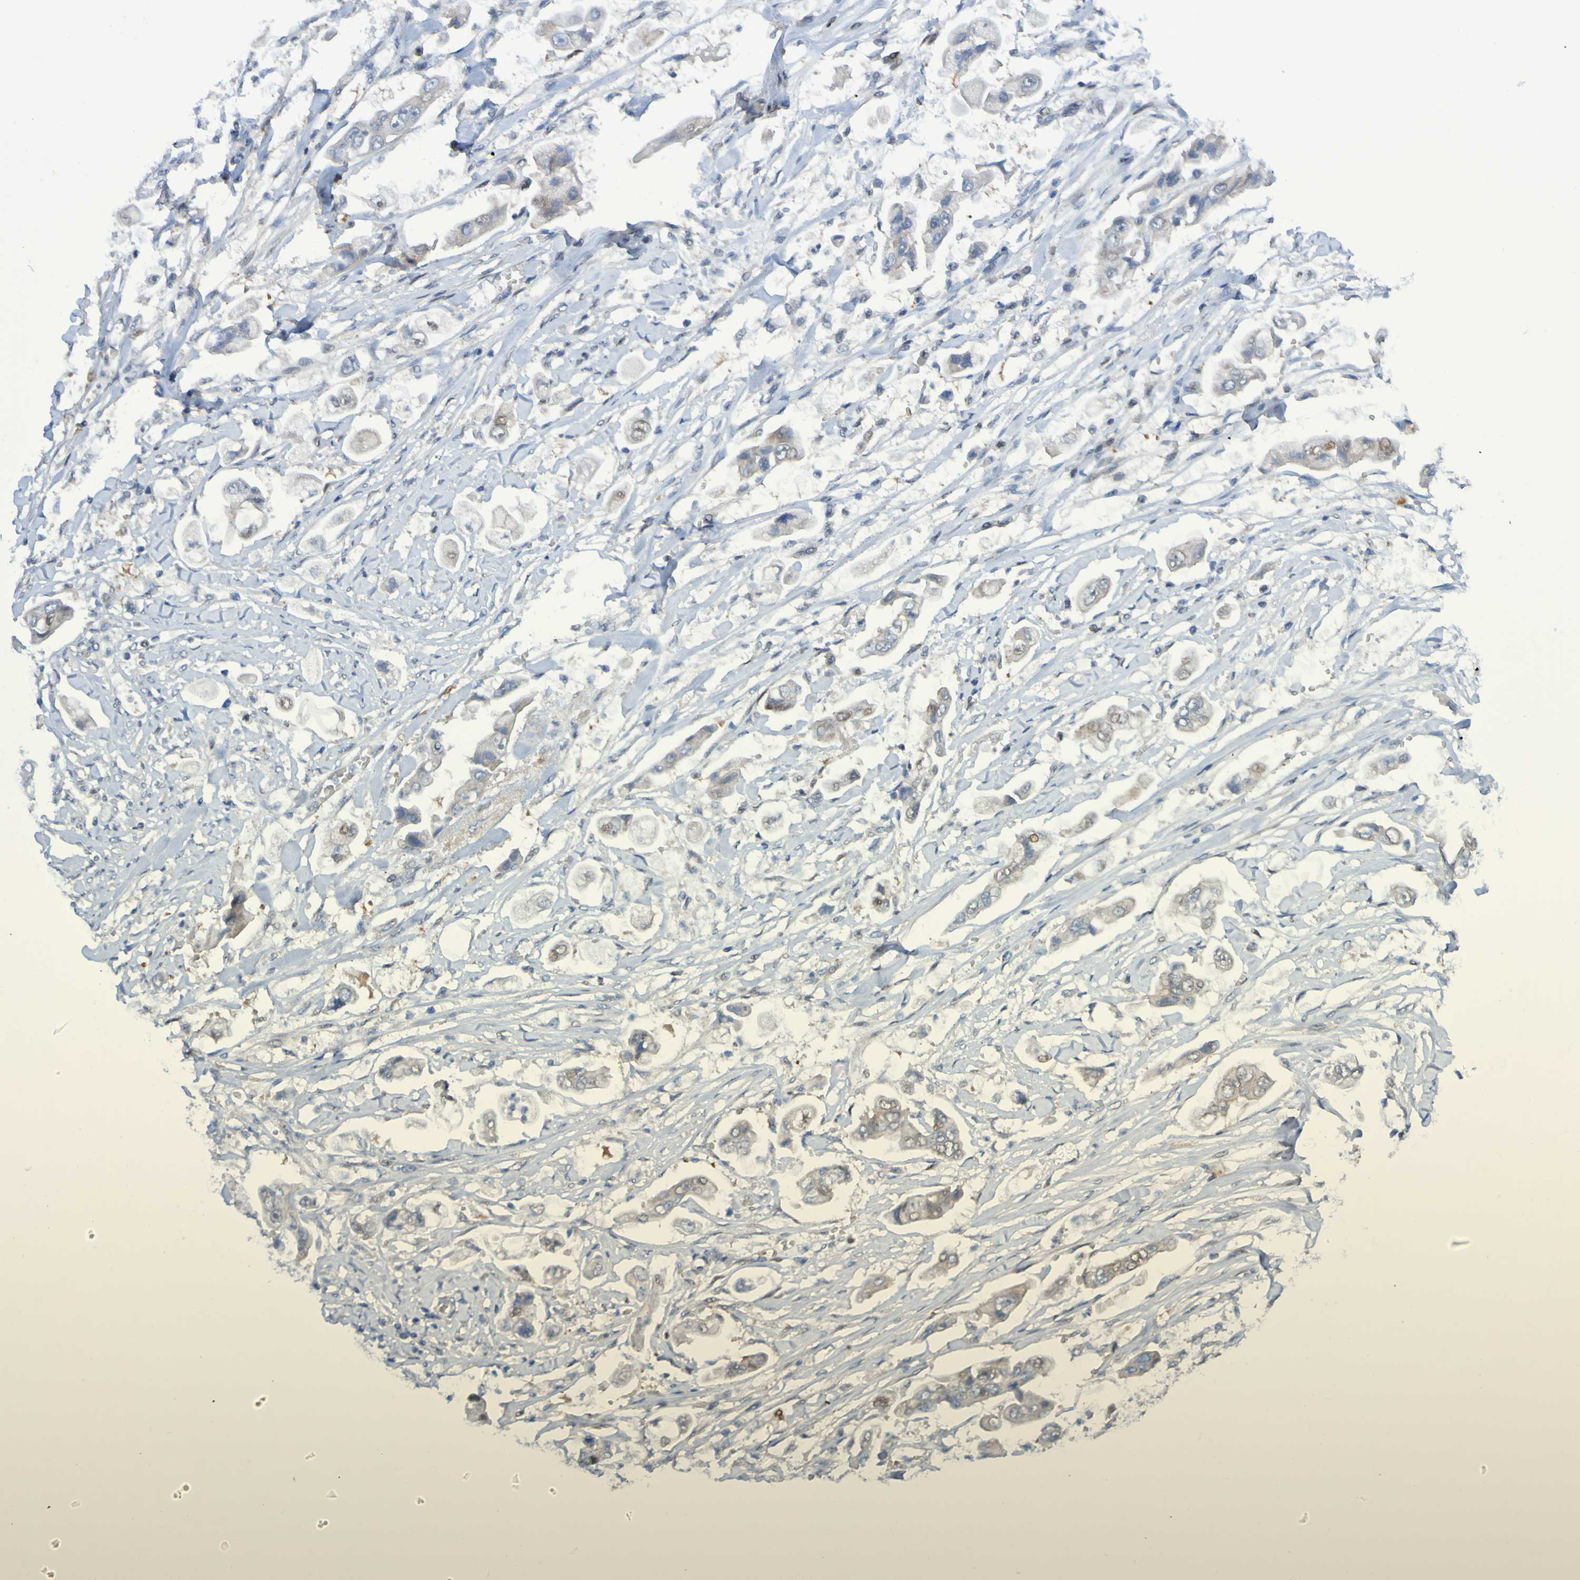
{"staining": {"intensity": "negative", "quantity": "none", "location": "none"}, "tissue": "stomach cancer", "cell_type": "Tumor cells", "image_type": "cancer", "snomed": [{"axis": "morphology", "description": "Adenocarcinoma, NOS"}, {"axis": "topography", "description": "Stomach"}], "caption": "There is no significant expression in tumor cells of adenocarcinoma (stomach). Nuclei are stained in blue.", "gene": "FBP2", "patient": {"sex": "male", "age": 62}}